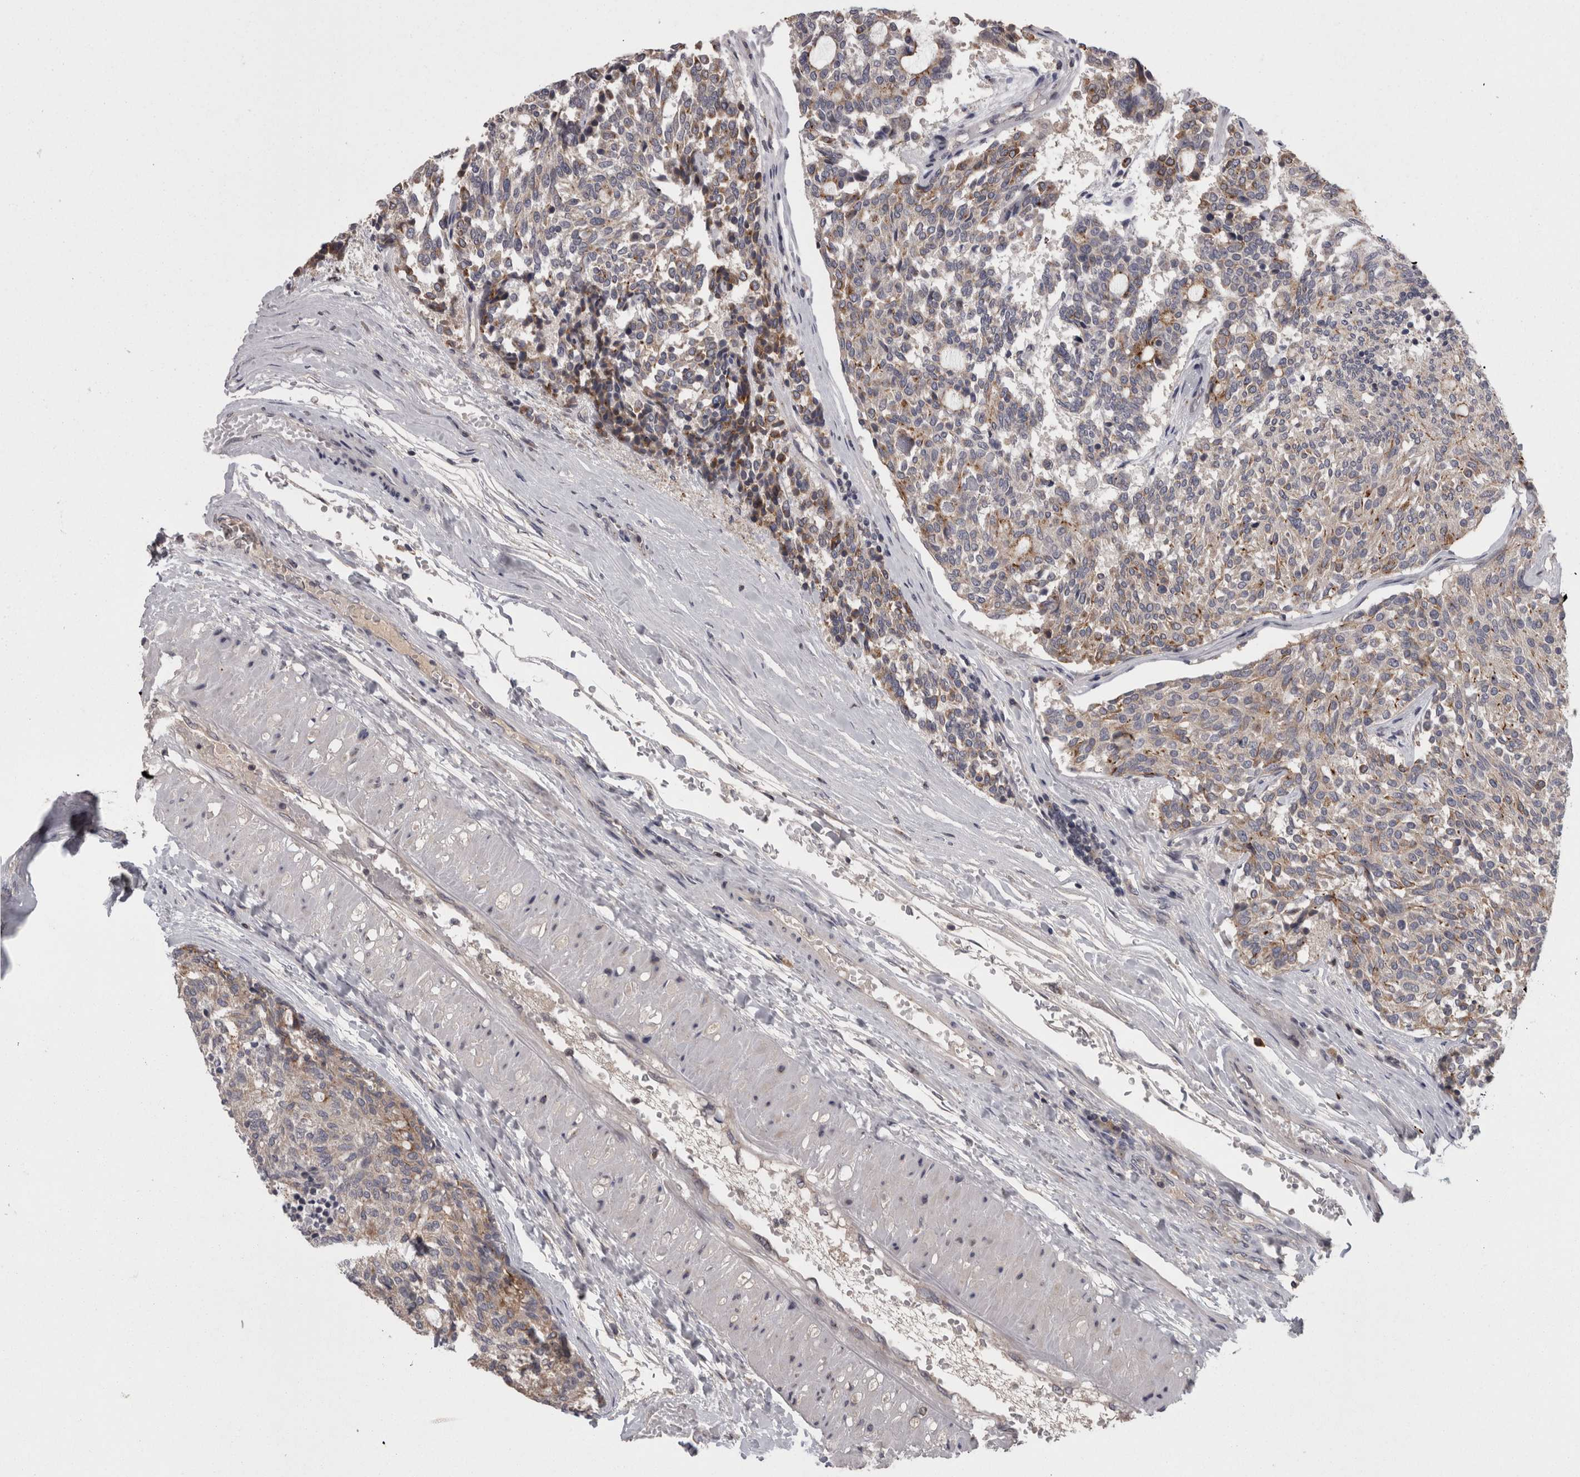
{"staining": {"intensity": "moderate", "quantity": "25%-75%", "location": "cytoplasmic/membranous"}, "tissue": "carcinoid", "cell_type": "Tumor cells", "image_type": "cancer", "snomed": [{"axis": "morphology", "description": "Carcinoid, malignant, NOS"}, {"axis": "topography", "description": "Pancreas"}], "caption": "Tumor cells show medium levels of moderate cytoplasmic/membranous expression in approximately 25%-75% of cells in human carcinoid (malignant). The staining was performed using DAB to visualize the protein expression in brown, while the nuclei were stained in blue with hematoxylin (Magnification: 20x).", "gene": "PCM1", "patient": {"sex": "female", "age": 54}}